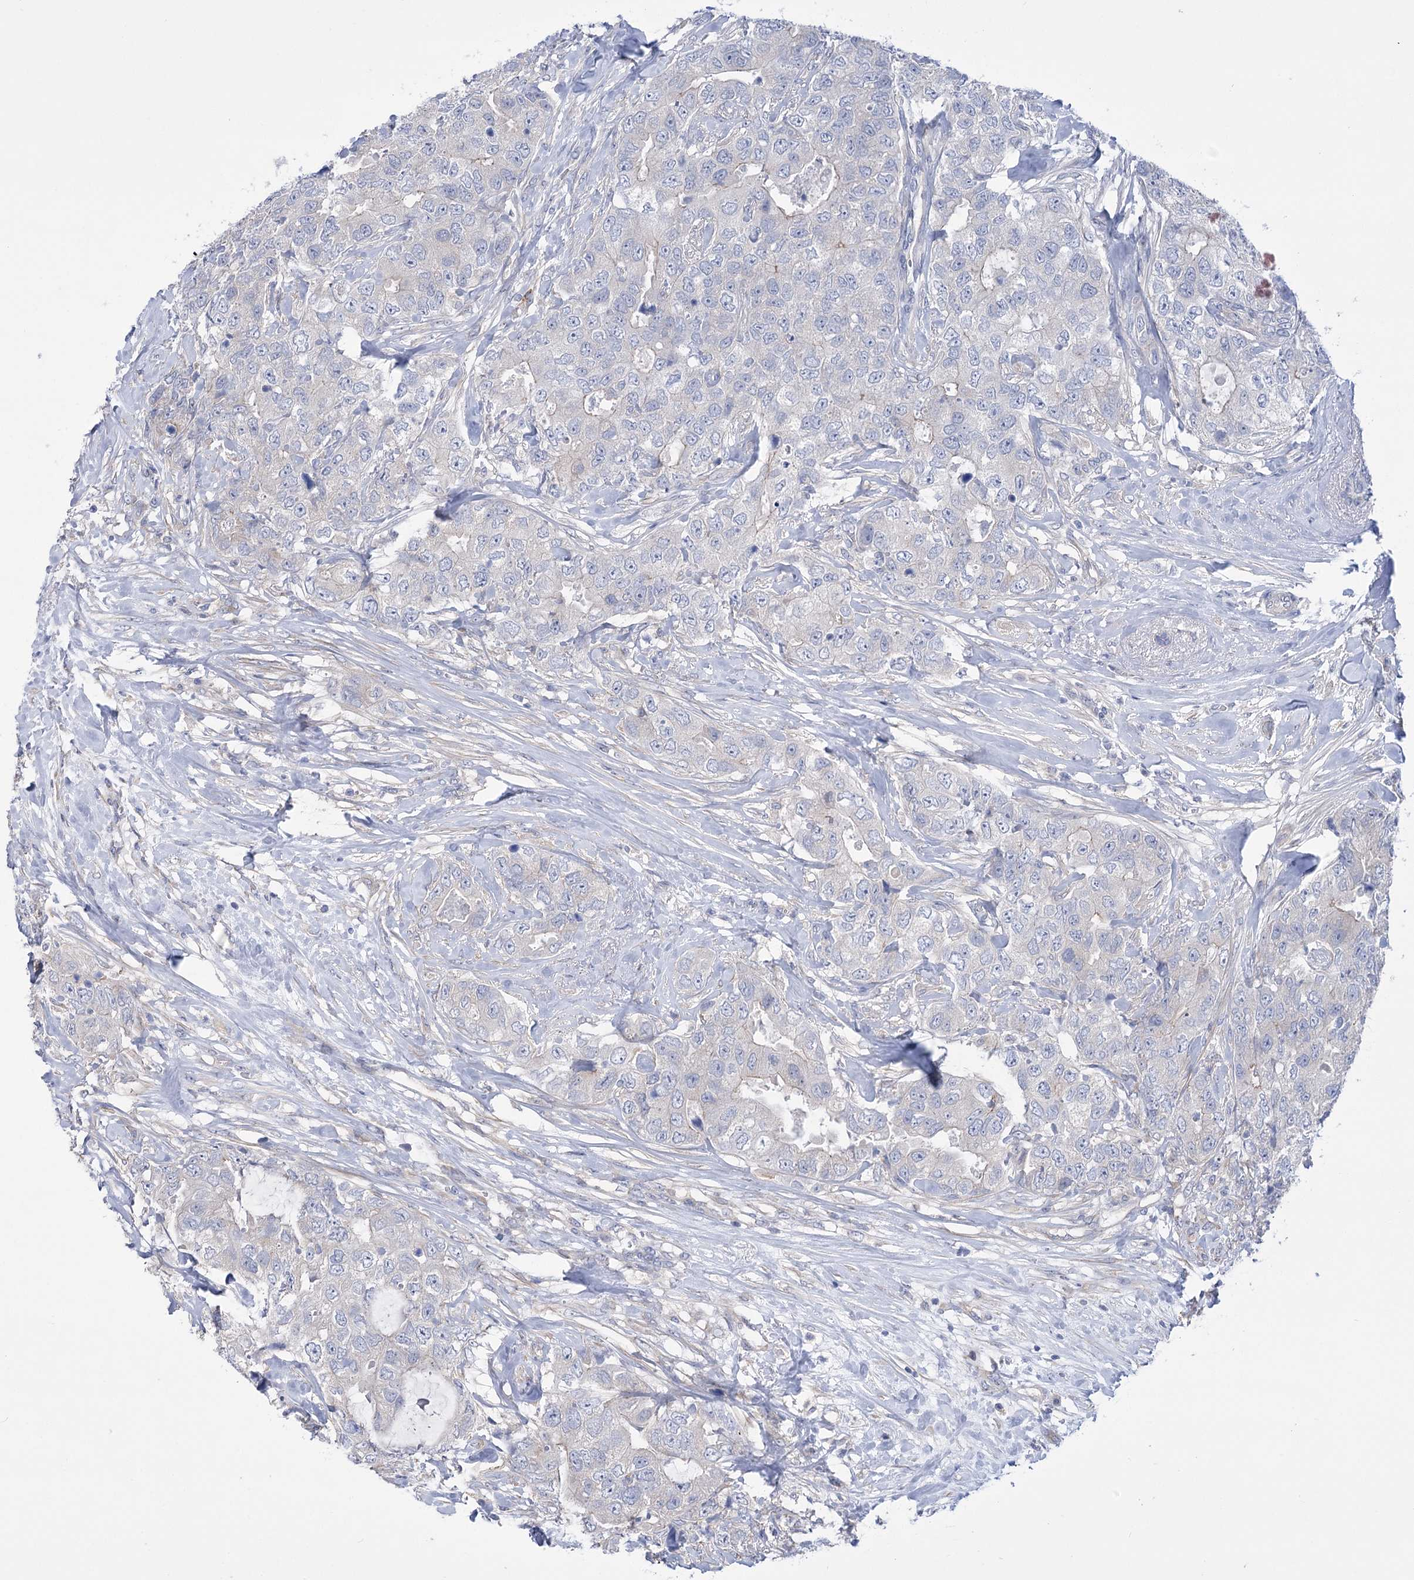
{"staining": {"intensity": "negative", "quantity": "none", "location": "none"}, "tissue": "breast cancer", "cell_type": "Tumor cells", "image_type": "cancer", "snomed": [{"axis": "morphology", "description": "Duct carcinoma"}, {"axis": "topography", "description": "Breast"}], "caption": "The histopathology image exhibits no staining of tumor cells in breast cancer (intraductal carcinoma). (DAB immunohistochemistry (IHC), high magnification).", "gene": "LRRC34", "patient": {"sex": "female", "age": 62}}